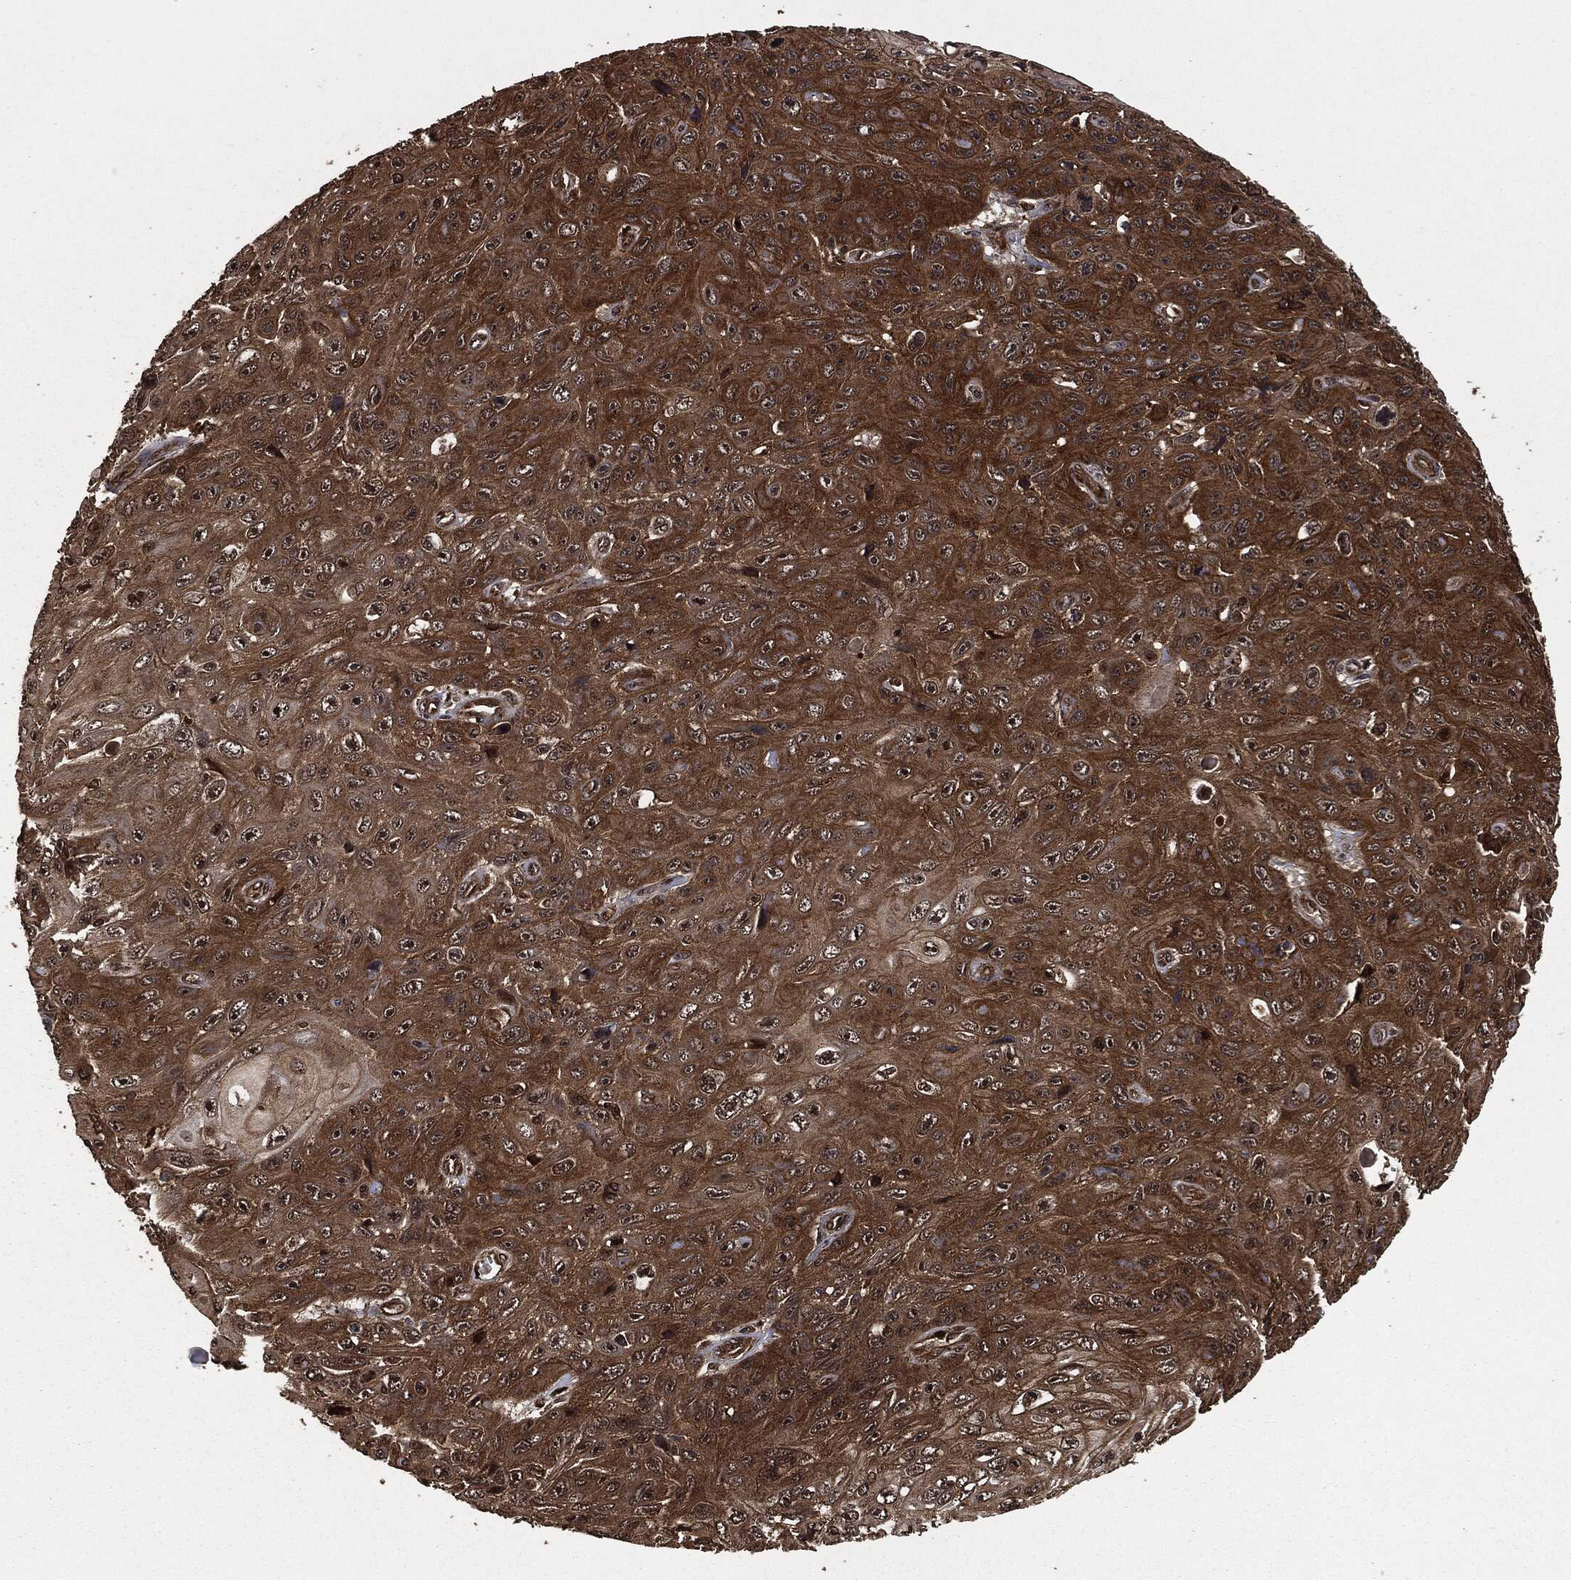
{"staining": {"intensity": "strong", "quantity": ">75%", "location": "cytoplasmic/membranous"}, "tissue": "skin cancer", "cell_type": "Tumor cells", "image_type": "cancer", "snomed": [{"axis": "morphology", "description": "Squamous cell carcinoma, NOS"}, {"axis": "topography", "description": "Skin"}], "caption": "High-power microscopy captured an immunohistochemistry image of squamous cell carcinoma (skin), revealing strong cytoplasmic/membranous expression in about >75% of tumor cells. The staining was performed using DAB to visualize the protein expression in brown, while the nuclei were stained in blue with hematoxylin (Magnification: 20x).", "gene": "HRAS", "patient": {"sex": "male", "age": 82}}